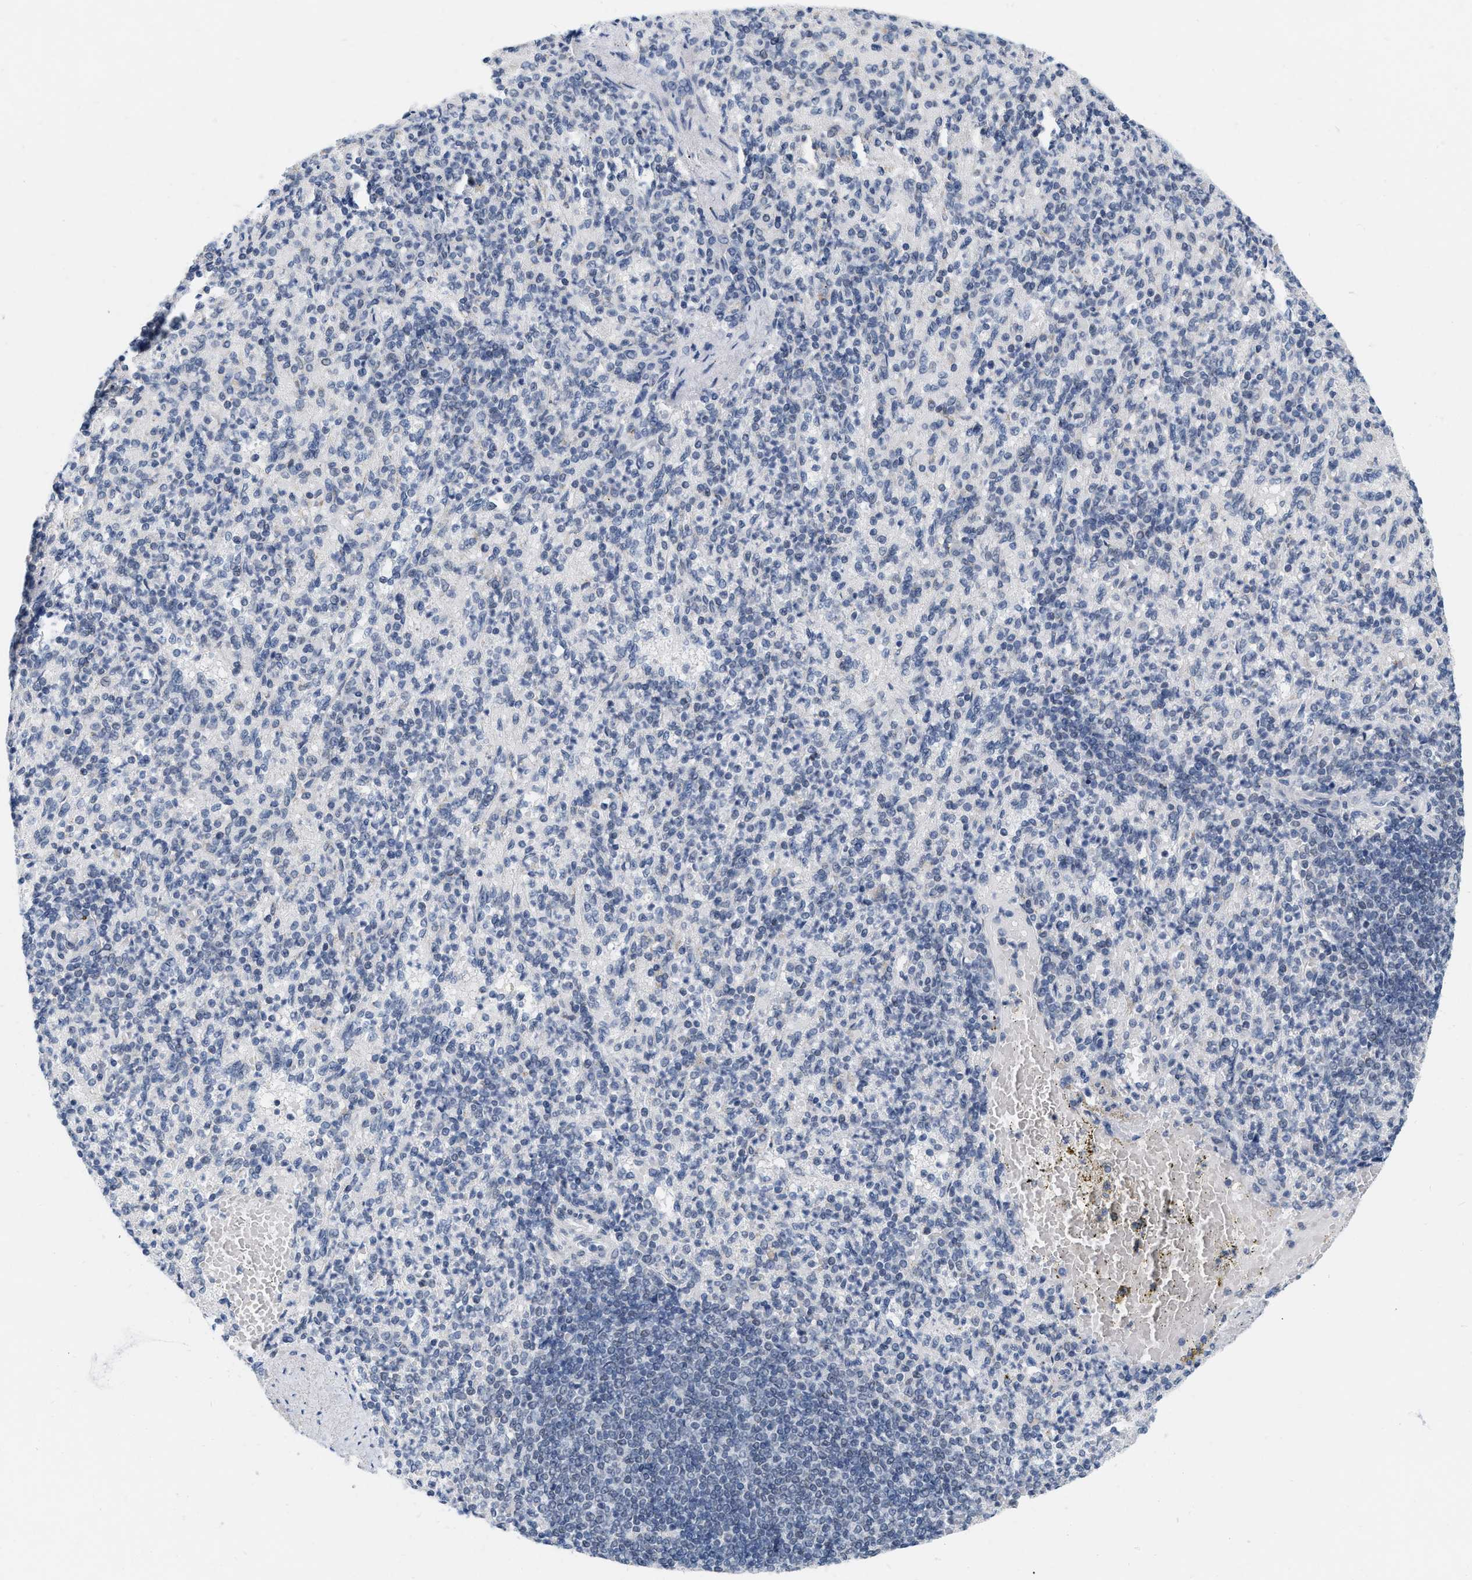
{"staining": {"intensity": "negative", "quantity": "none", "location": "none"}, "tissue": "spleen", "cell_type": "Cells in red pulp", "image_type": "normal", "snomed": [{"axis": "morphology", "description": "Normal tissue, NOS"}, {"axis": "topography", "description": "Spleen"}], "caption": "This is an immunohistochemistry micrograph of benign spleen. There is no expression in cells in red pulp.", "gene": "XIRP1", "patient": {"sex": "female", "age": 74}}